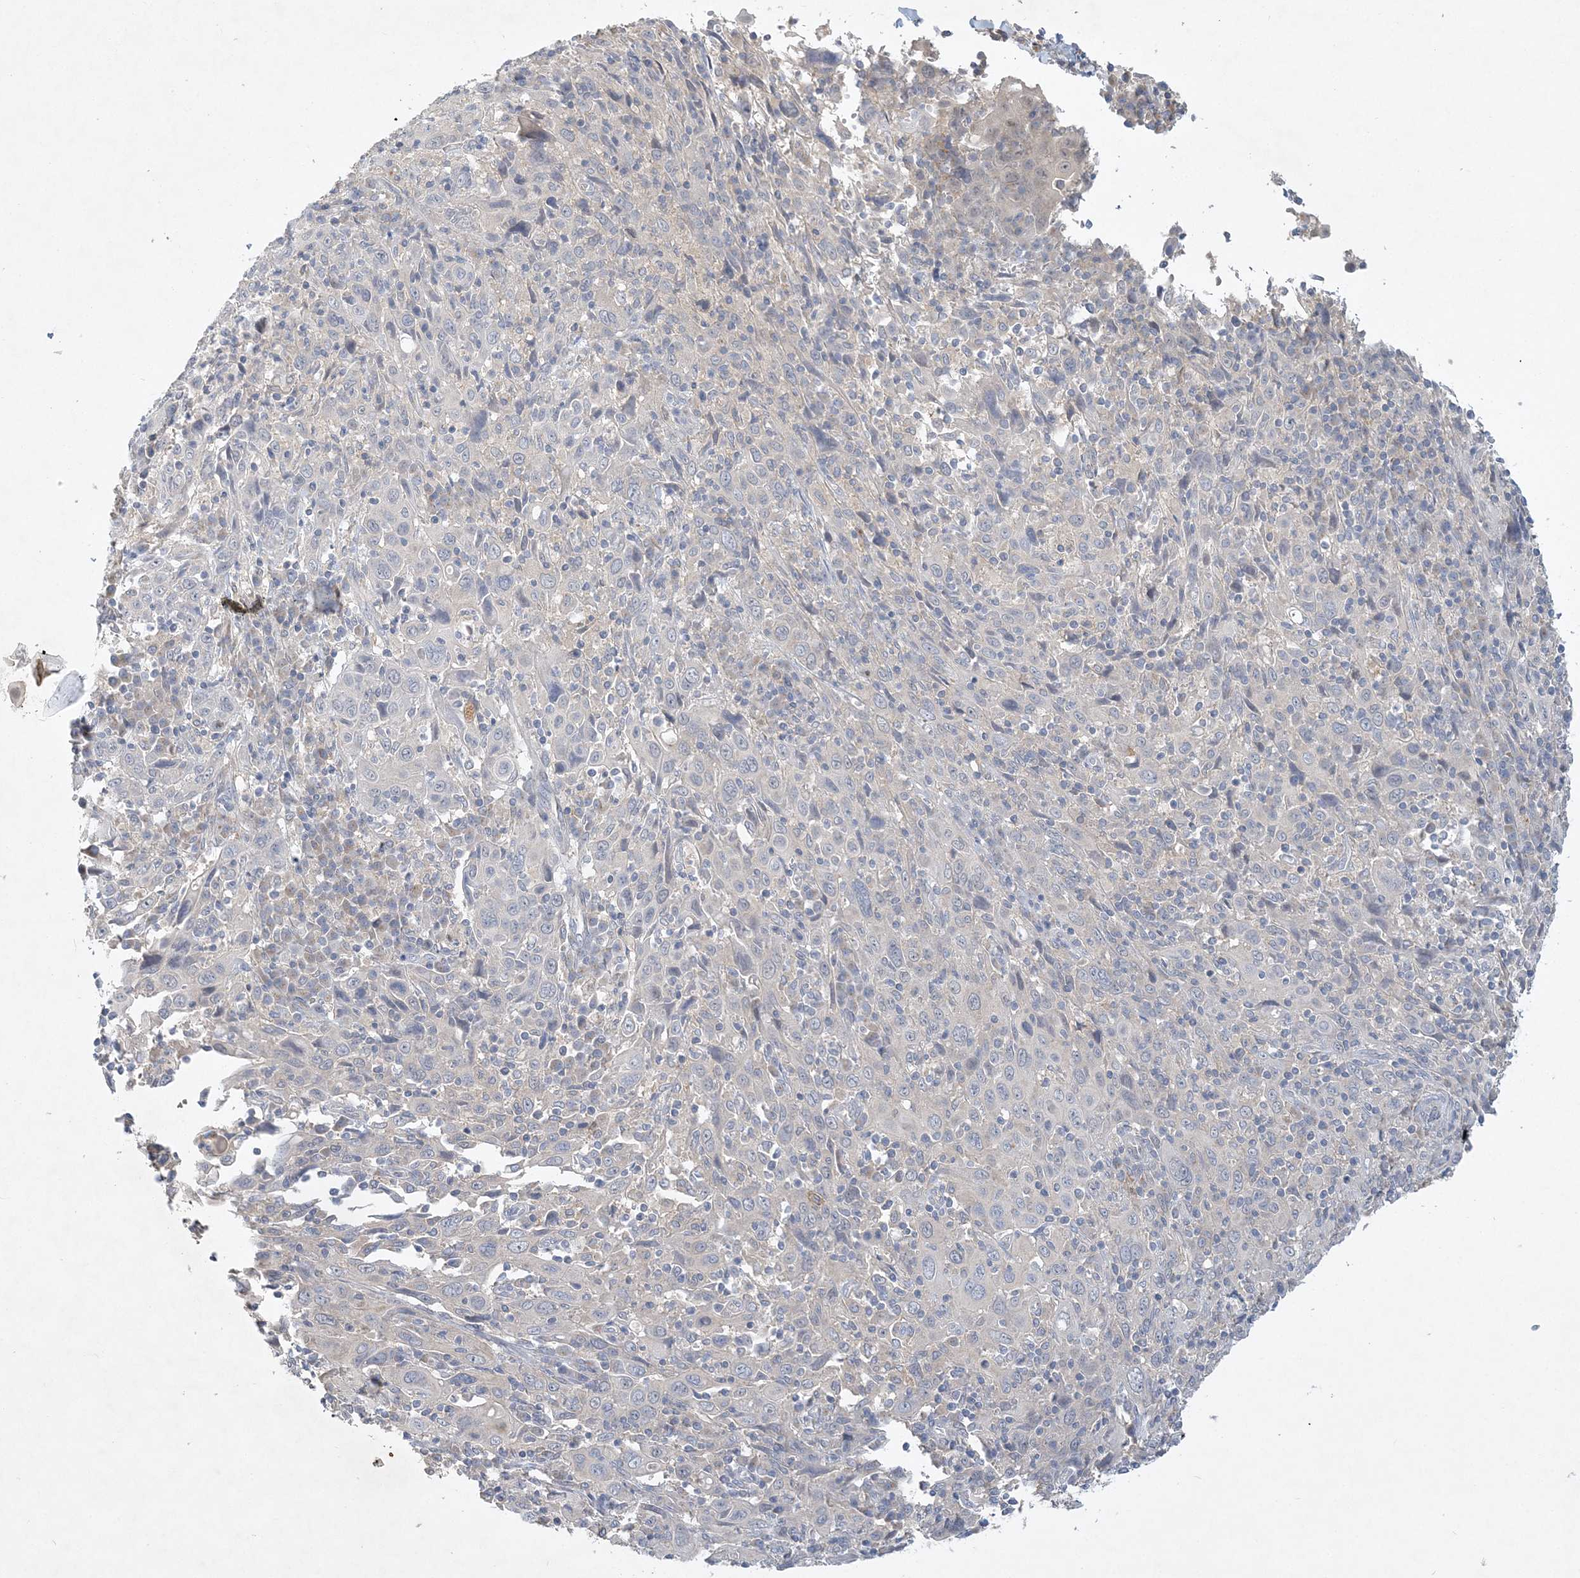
{"staining": {"intensity": "negative", "quantity": "none", "location": "none"}, "tissue": "cervical cancer", "cell_type": "Tumor cells", "image_type": "cancer", "snomed": [{"axis": "morphology", "description": "Squamous cell carcinoma, NOS"}, {"axis": "topography", "description": "Cervix"}], "caption": "High magnification brightfield microscopy of squamous cell carcinoma (cervical) stained with DAB (brown) and counterstained with hematoxylin (blue): tumor cells show no significant positivity.", "gene": "ANKRD35", "patient": {"sex": "female", "age": 46}}